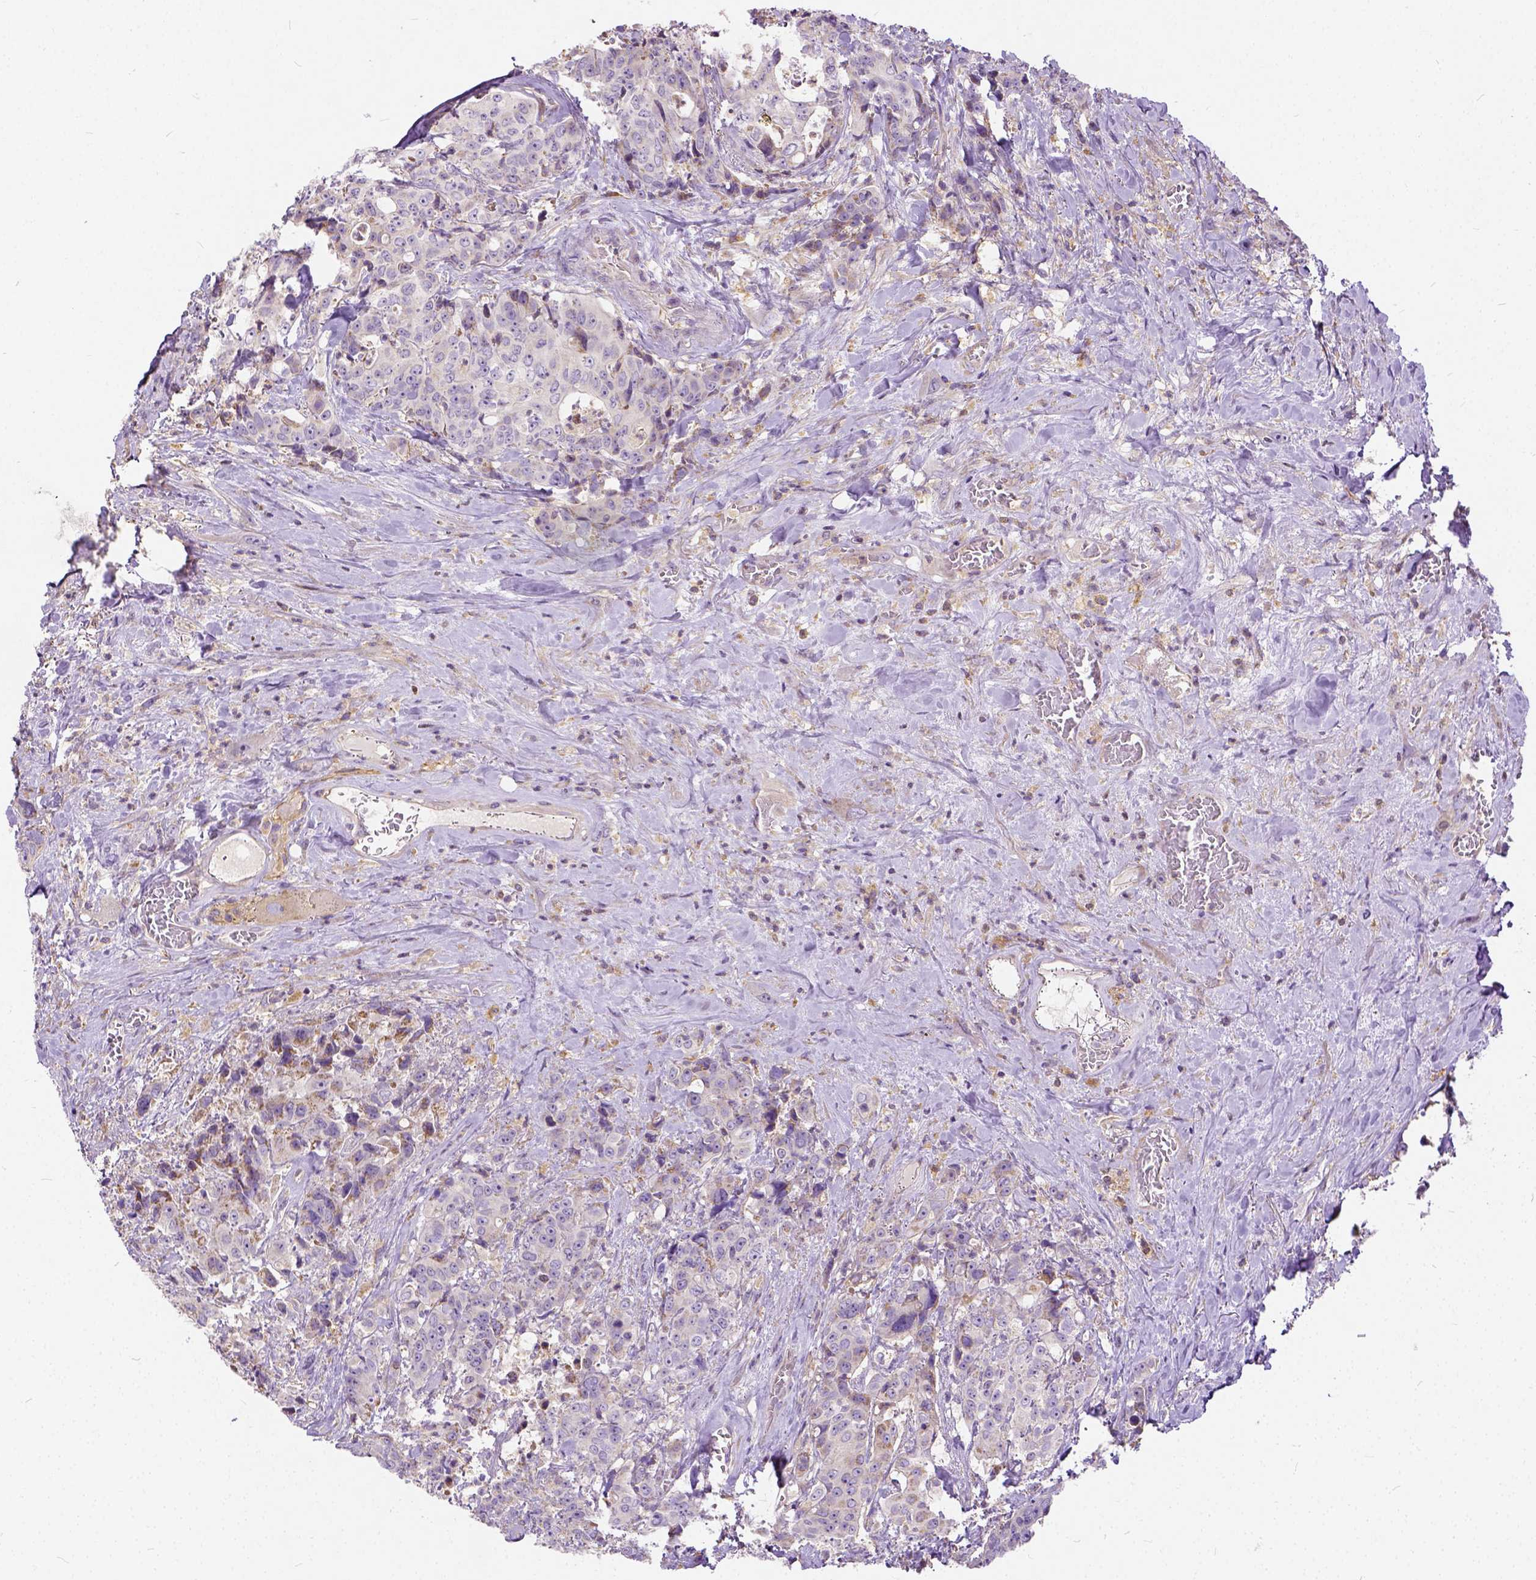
{"staining": {"intensity": "negative", "quantity": "none", "location": "none"}, "tissue": "colorectal cancer", "cell_type": "Tumor cells", "image_type": "cancer", "snomed": [{"axis": "morphology", "description": "Adenocarcinoma, NOS"}, {"axis": "topography", "description": "Rectum"}], "caption": "A high-resolution micrograph shows immunohistochemistry (IHC) staining of colorectal adenocarcinoma, which shows no significant positivity in tumor cells.", "gene": "CADM4", "patient": {"sex": "female", "age": 62}}